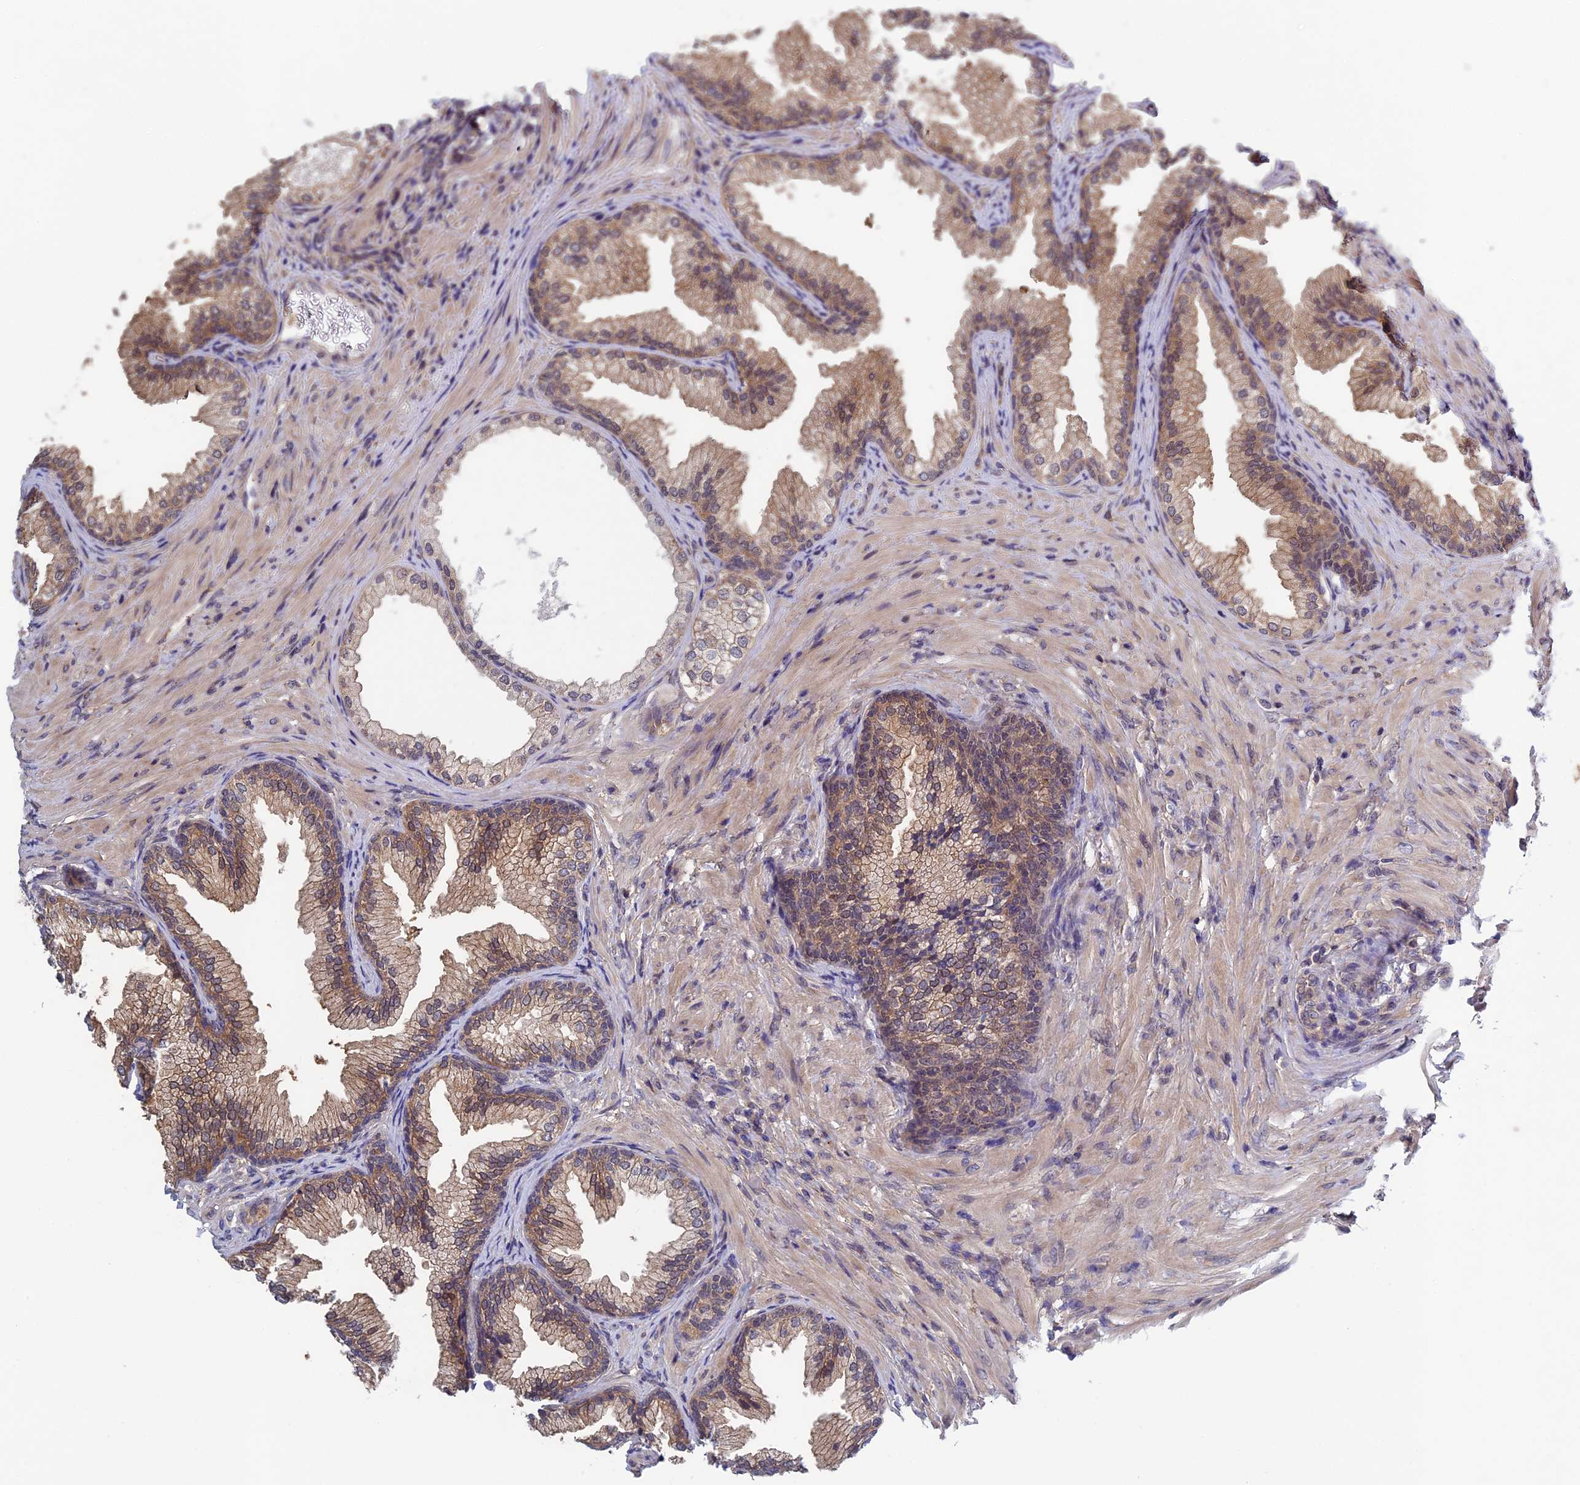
{"staining": {"intensity": "moderate", "quantity": ">75%", "location": "cytoplasmic/membranous"}, "tissue": "prostate", "cell_type": "Glandular cells", "image_type": "normal", "snomed": [{"axis": "morphology", "description": "Normal tissue, NOS"}, {"axis": "topography", "description": "Prostate"}], "caption": "A brown stain highlights moderate cytoplasmic/membranous positivity of a protein in glandular cells of unremarkable prostate. The protein is stained brown, and the nuclei are stained in blue (DAB (3,3'-diaminobenzidine) IHC with brightfield microscopy, high magnification).", "gene": "LCMT1", "patient": {"sex": "male", "age": 76}}